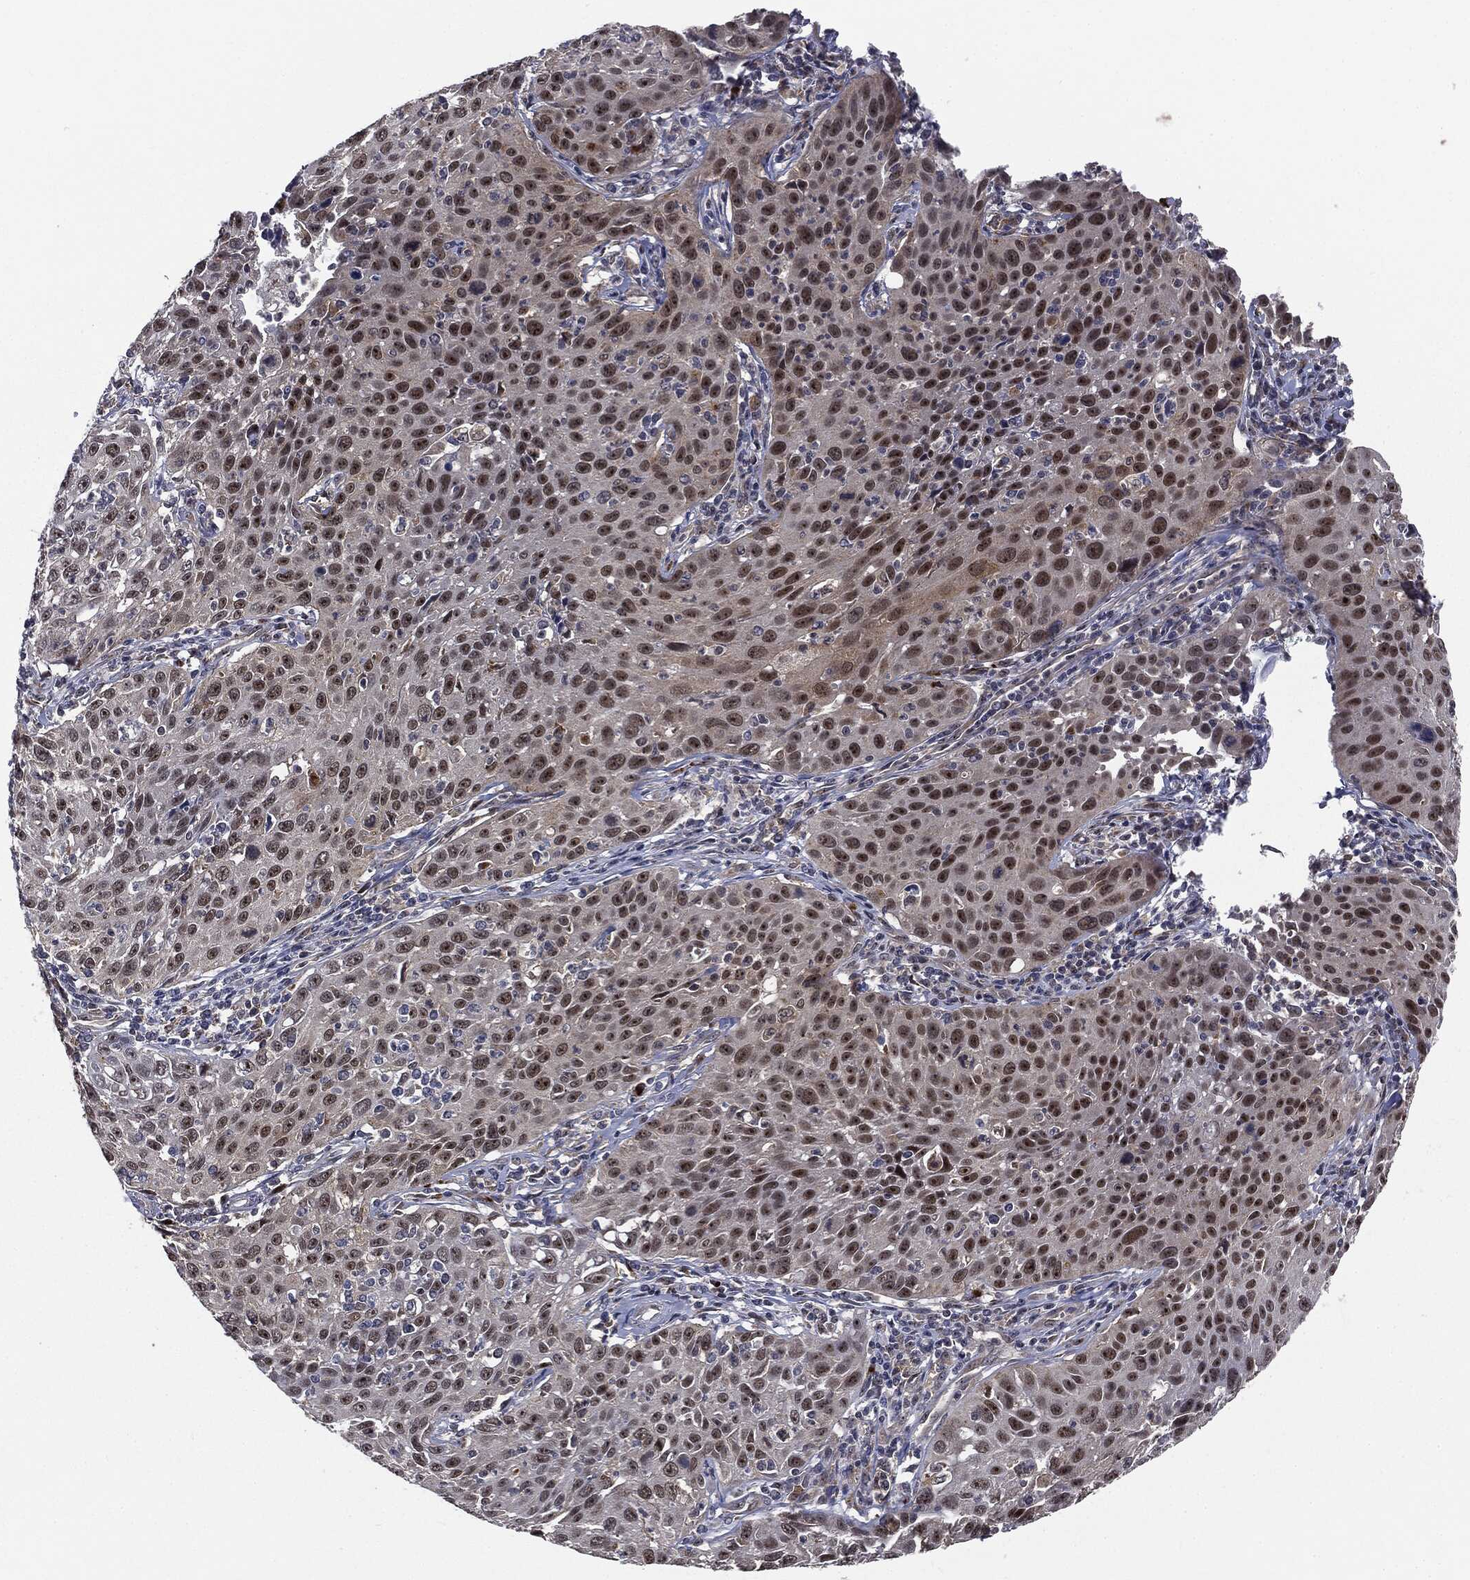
{"staining": {"intensity": "moderate", "quantity": "25%-75%", "location": "nuclear"}, "tissue": "cervical cancer", "cell_type": "Tumor cells", "image_type": "cancer", "snomed": [{"axis": "morphology", "description": "Squamous cell carcinoma, NOS"}, {"axis": "topography", "description": "Cervix"}], "caption": "Cervical cancer stained for a protein displays moderate nuclear positivity in tumor cells.", "gene": "TRMT1L", "patient": {"sex": "female", "age": 26}}